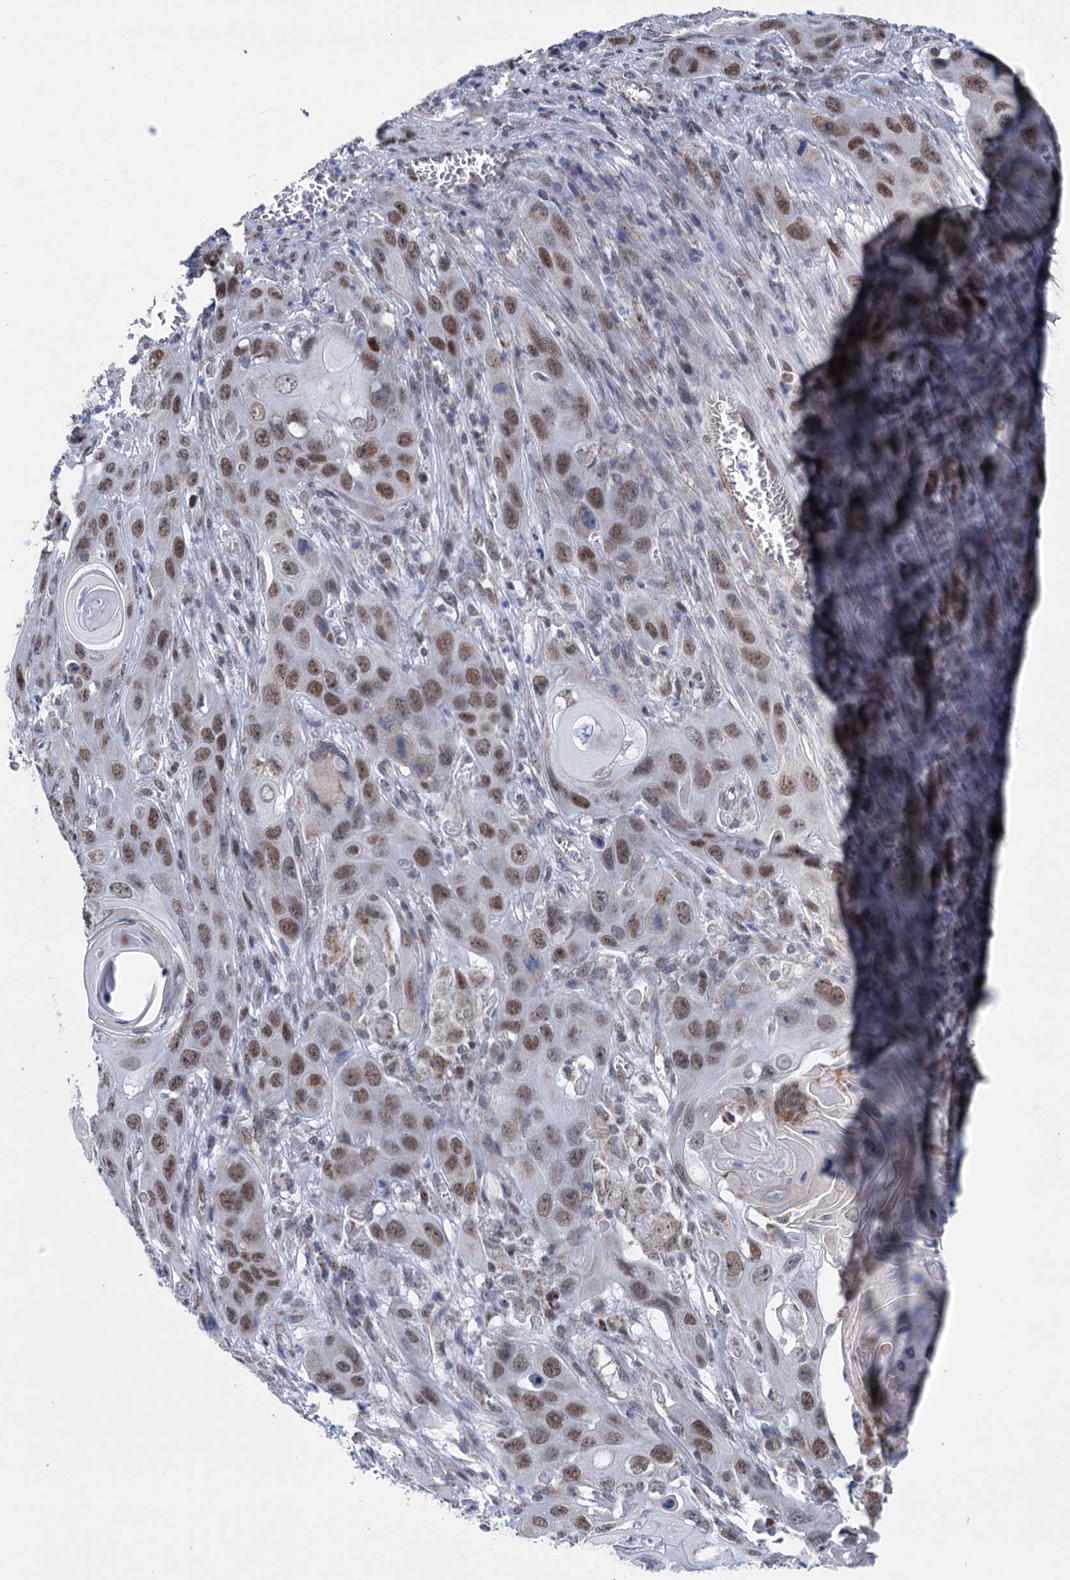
{"staining": {"intensity": "moderate", "quantity": ">75%", "location": "nuclear"}, "tissue": "skin cancer", "cell_type": "Tumor cells", "image_type": "cancer", "snomed": [{"axis": "morphology", "description": "Squamous cell carcinoma, NOS"}, {"axis": "topography", "description": "Skin"}], "caption": "Immunohistochemistry (IHC) histopathology image of skin squamous cell carcinoma stained for a protein (brown), which shows medium levels of moderate nuclear positivity in approximately >75% of tumor cells.", "gene": "MORN3", "patient": {"sex": "male", "age": 55}}